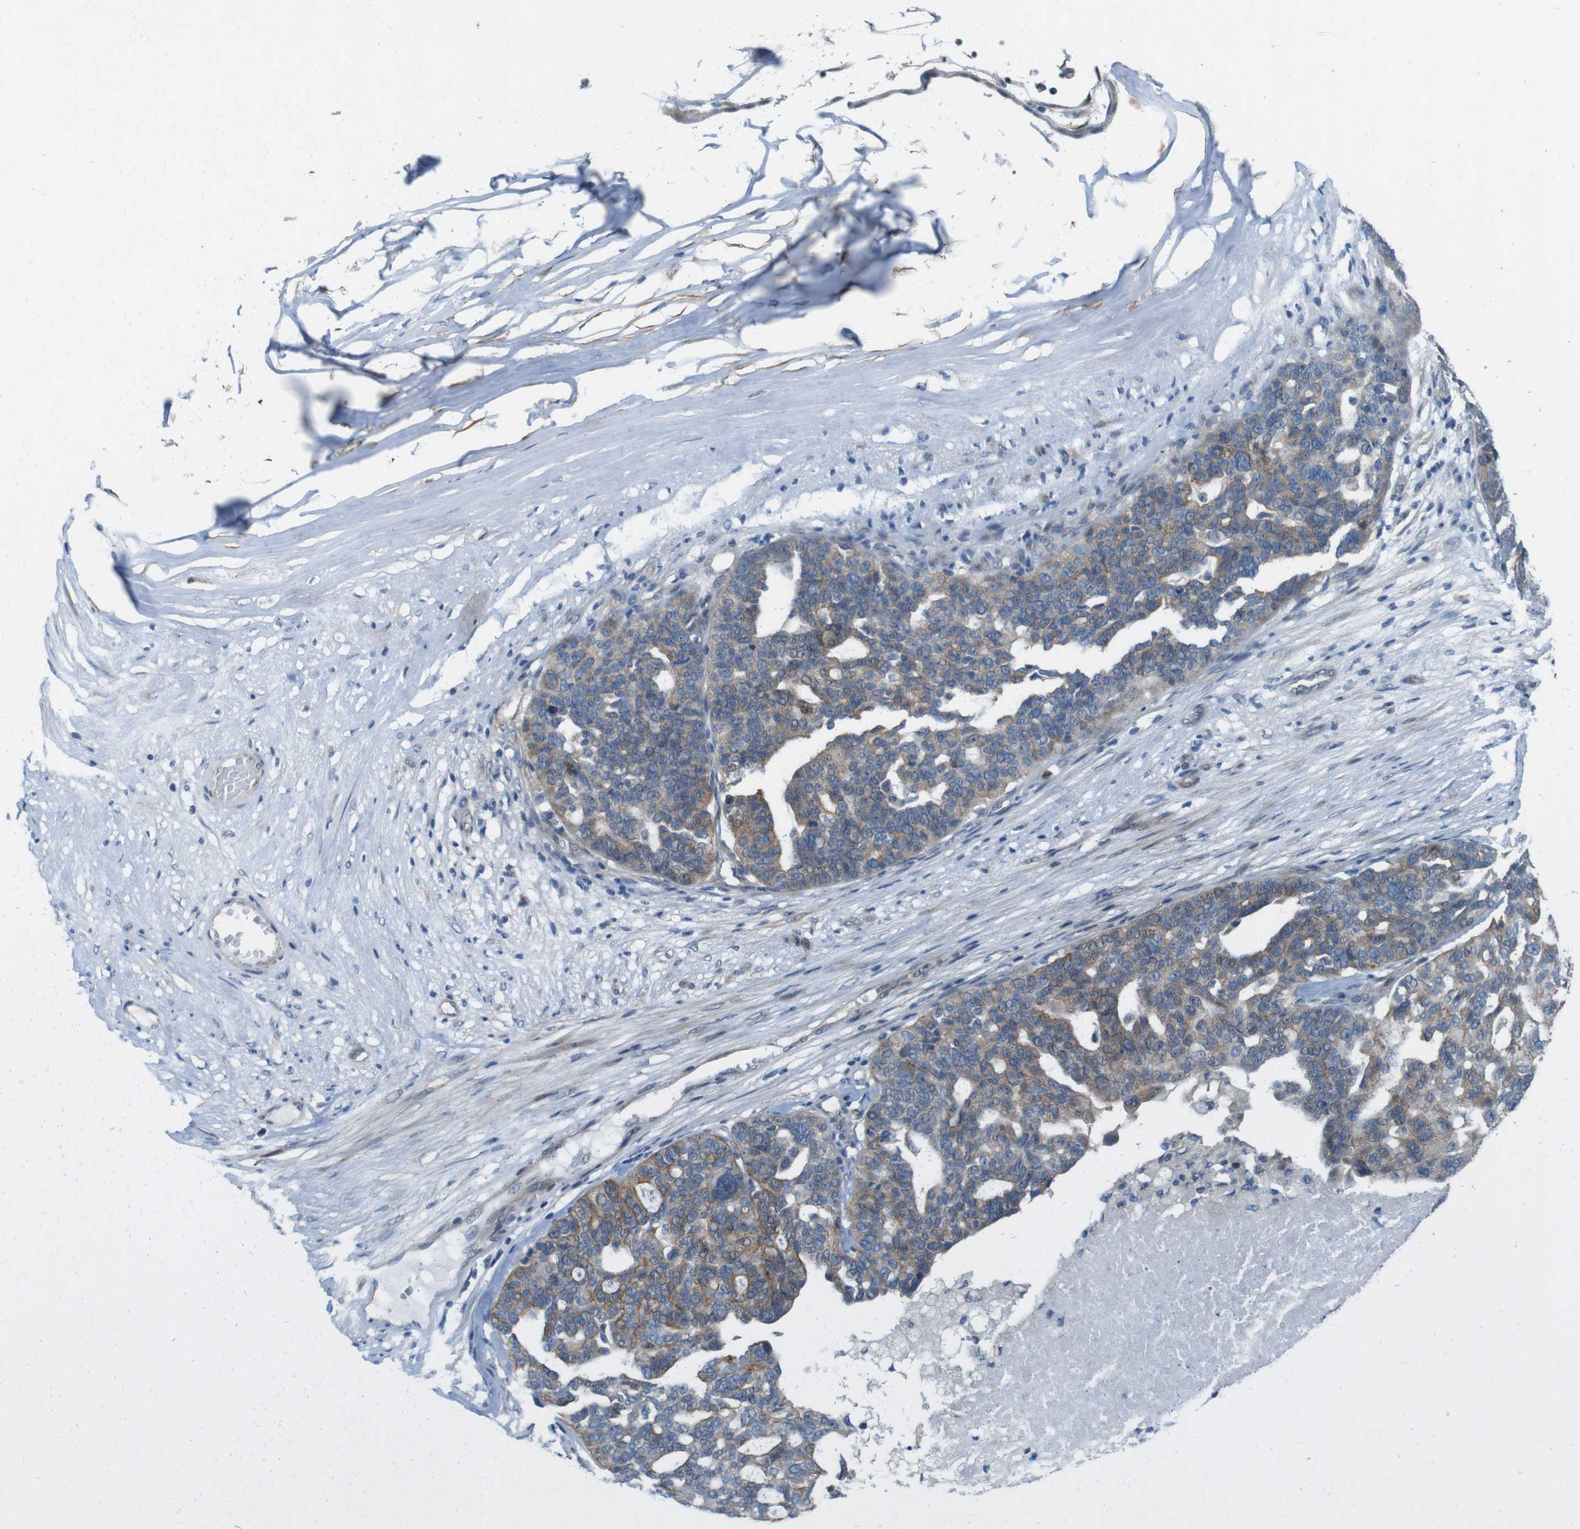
{"staining": {"intensity": "weak", "quantity": ">75%", "location": "cytoplasmic/membranous"}, "tissue": "ovarian cancer", "cell_type": "Tumor cells", "image_type": "cancer", "snomed": [{"axis": "morphology", "description": "Cystadenocarcinoma, serous, NOS"}, {"axis": "topography", "description": "Ovary"}], "caption": "Serous cystadenocarcinoma (ovarian) stained with DAB (3,3'-diaminobenzidine) IHC reveals low levels of weak cytoplasmic/membranous expression in approximately >75% of tumor cells.", "gene": "SKI", "patient": {"sex": "female", "age": 59}}